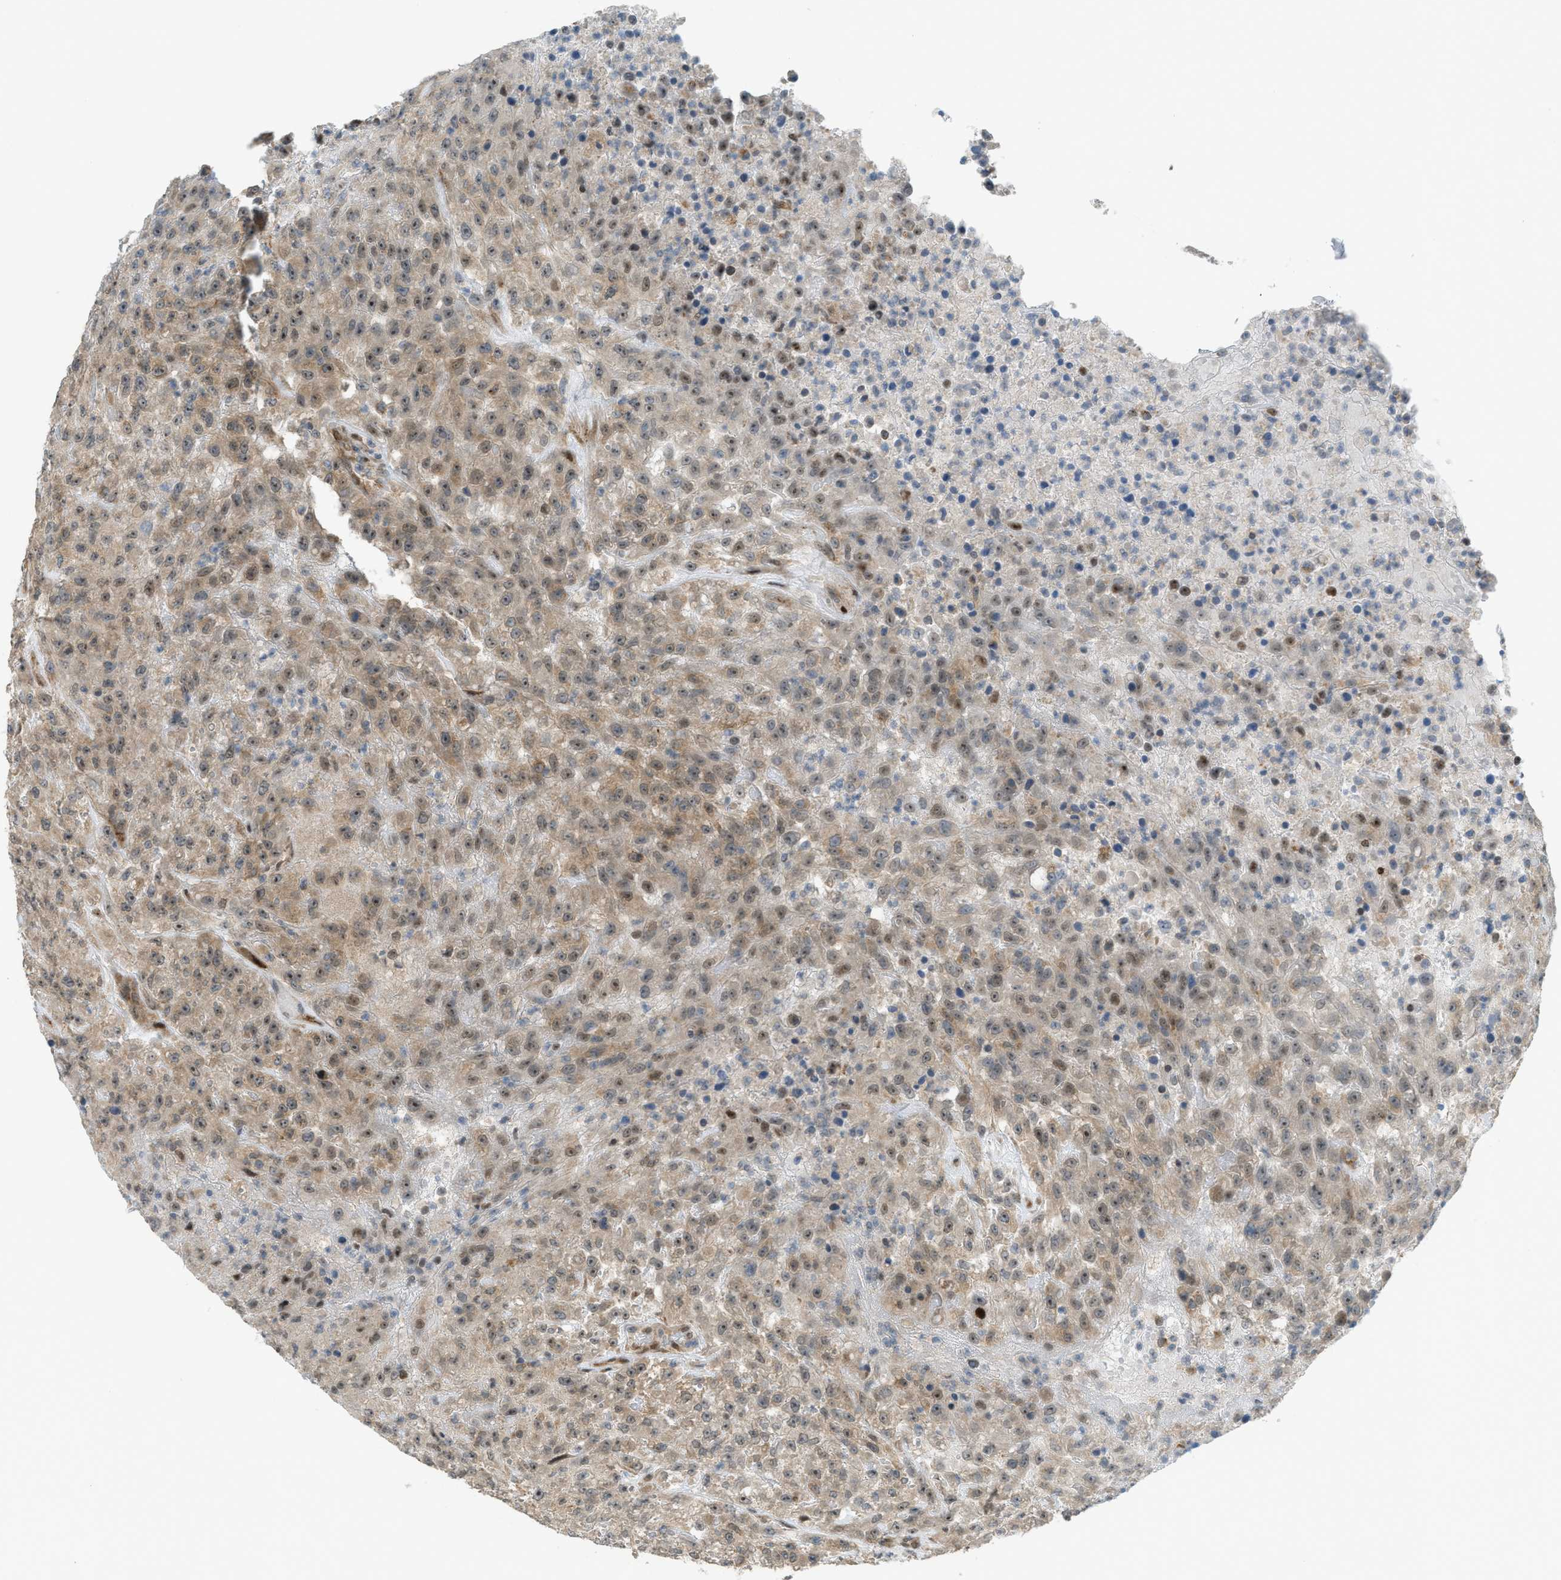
{"staining": {"intensity": "moderate", "quantity": ">75%", "location": "cytoplasmic/membranous"}, "tissue": "urothelial cancer", "cell_type": "Tumor cells", "image_type": "cancer", "snomed": [{"axis": "morphology", "description": "Urothelial carcinoma, High grade"}, {"axis": "topography", "description": "Urinary bladder"}], "caption": "High-grade urothelial carcinoma stained for a protein reveals moderate cytoplasmic/membranous positivity in tumor cells.", "gene": "CCDC186", "patient": {"sex": "male", "age": 46}}